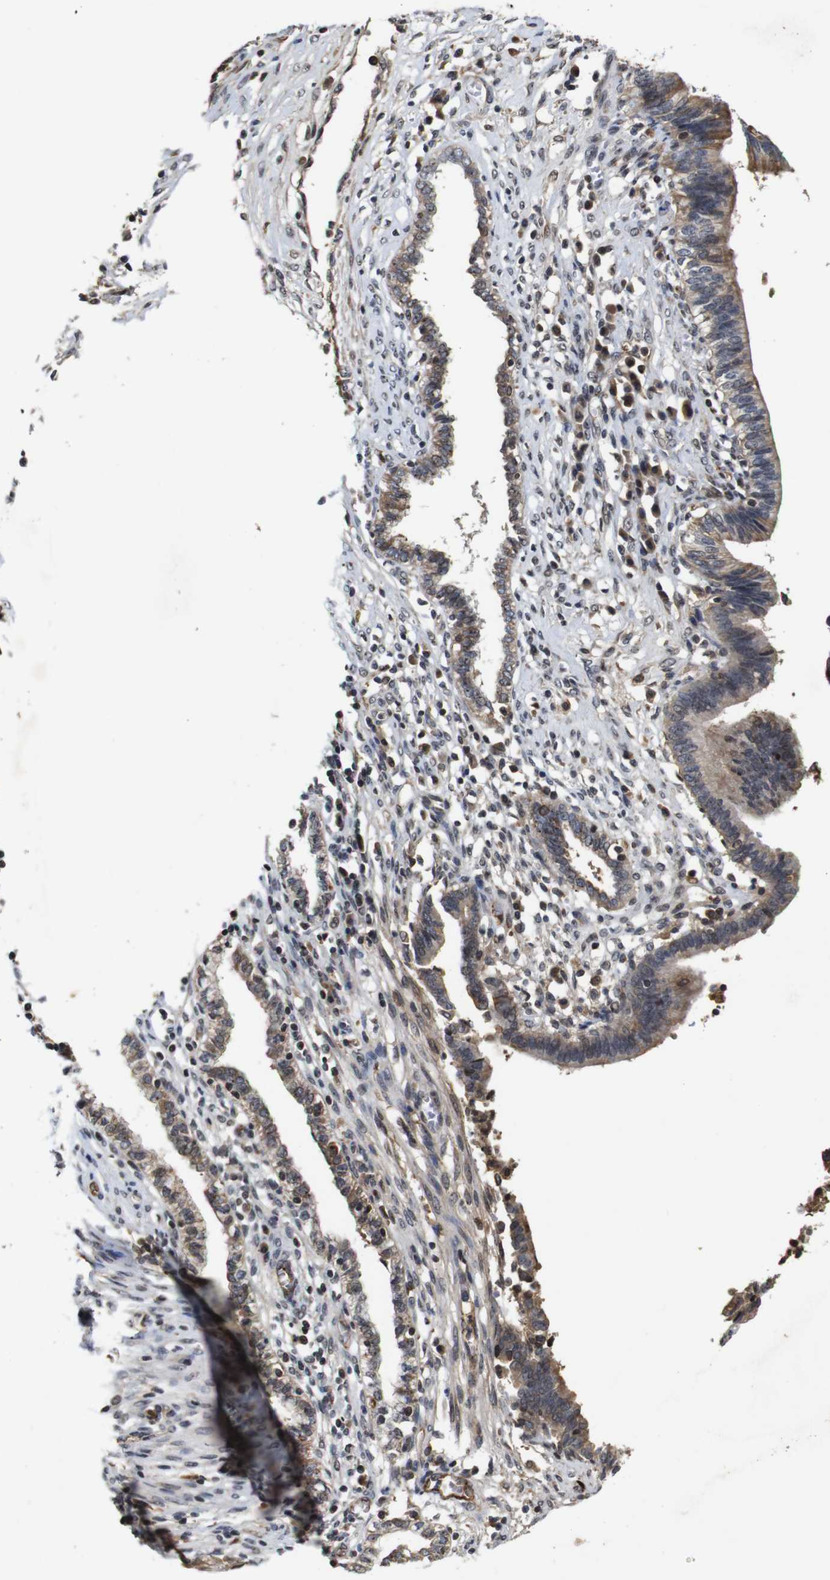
{"staining": {"intensity": "moderate", "quantity": ">75%", "location": "cytoplasmic/membranous"}, "tissue": "cervical cancer", "cell_type": "Tumor cells", "image_type": "cancer", "snomed": [{"axis": "morphology", "description": "Adenocarcinoma, NOS"}, {"axis": "topography", "description": "Cervix"}], "caption": "Cervical adenocarcinoma tissue displays moderate cytoplasmic/membranous positivity in about >75% of tumor cells", "gene": "MYC", "patient": {"sex": "female", "age": 44}}